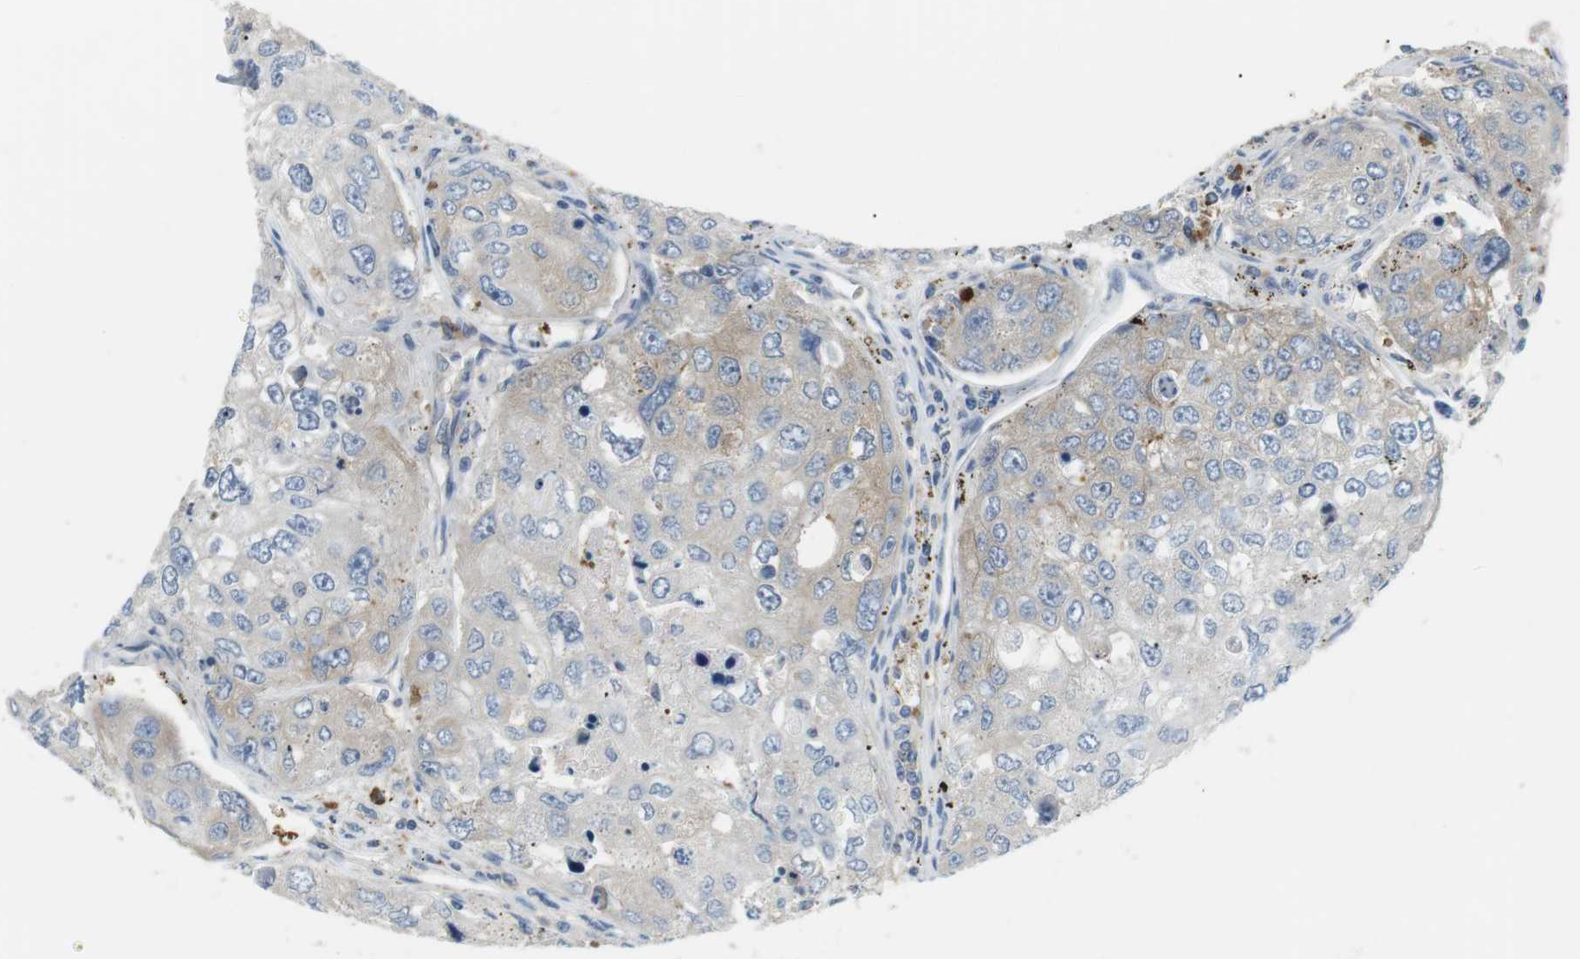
{"staining": {"intensity": "moderate", "quantity": "25%-75%", "location": "cytoplasmic/membranous"}, "tissue": "urothelial cancer", "cell_type": "Tumor cells", "image_type": "cancer", "snomed": [{"axis": "morphology", "description": "Urothelial carcinoma, High grade"}, {"axis": "topography", "description": "Lymph node"}, {"axis": "topography", "description": "Urinary bladder"}], "caption": "Protein staining of urothelial cancer tissue demonstrates moderate cytoplasmic/membranous expression in approximately 25%-75% of tumor cells.", "gene": "TMEM200A", "patient": {"sex": "male", "age": 51}}